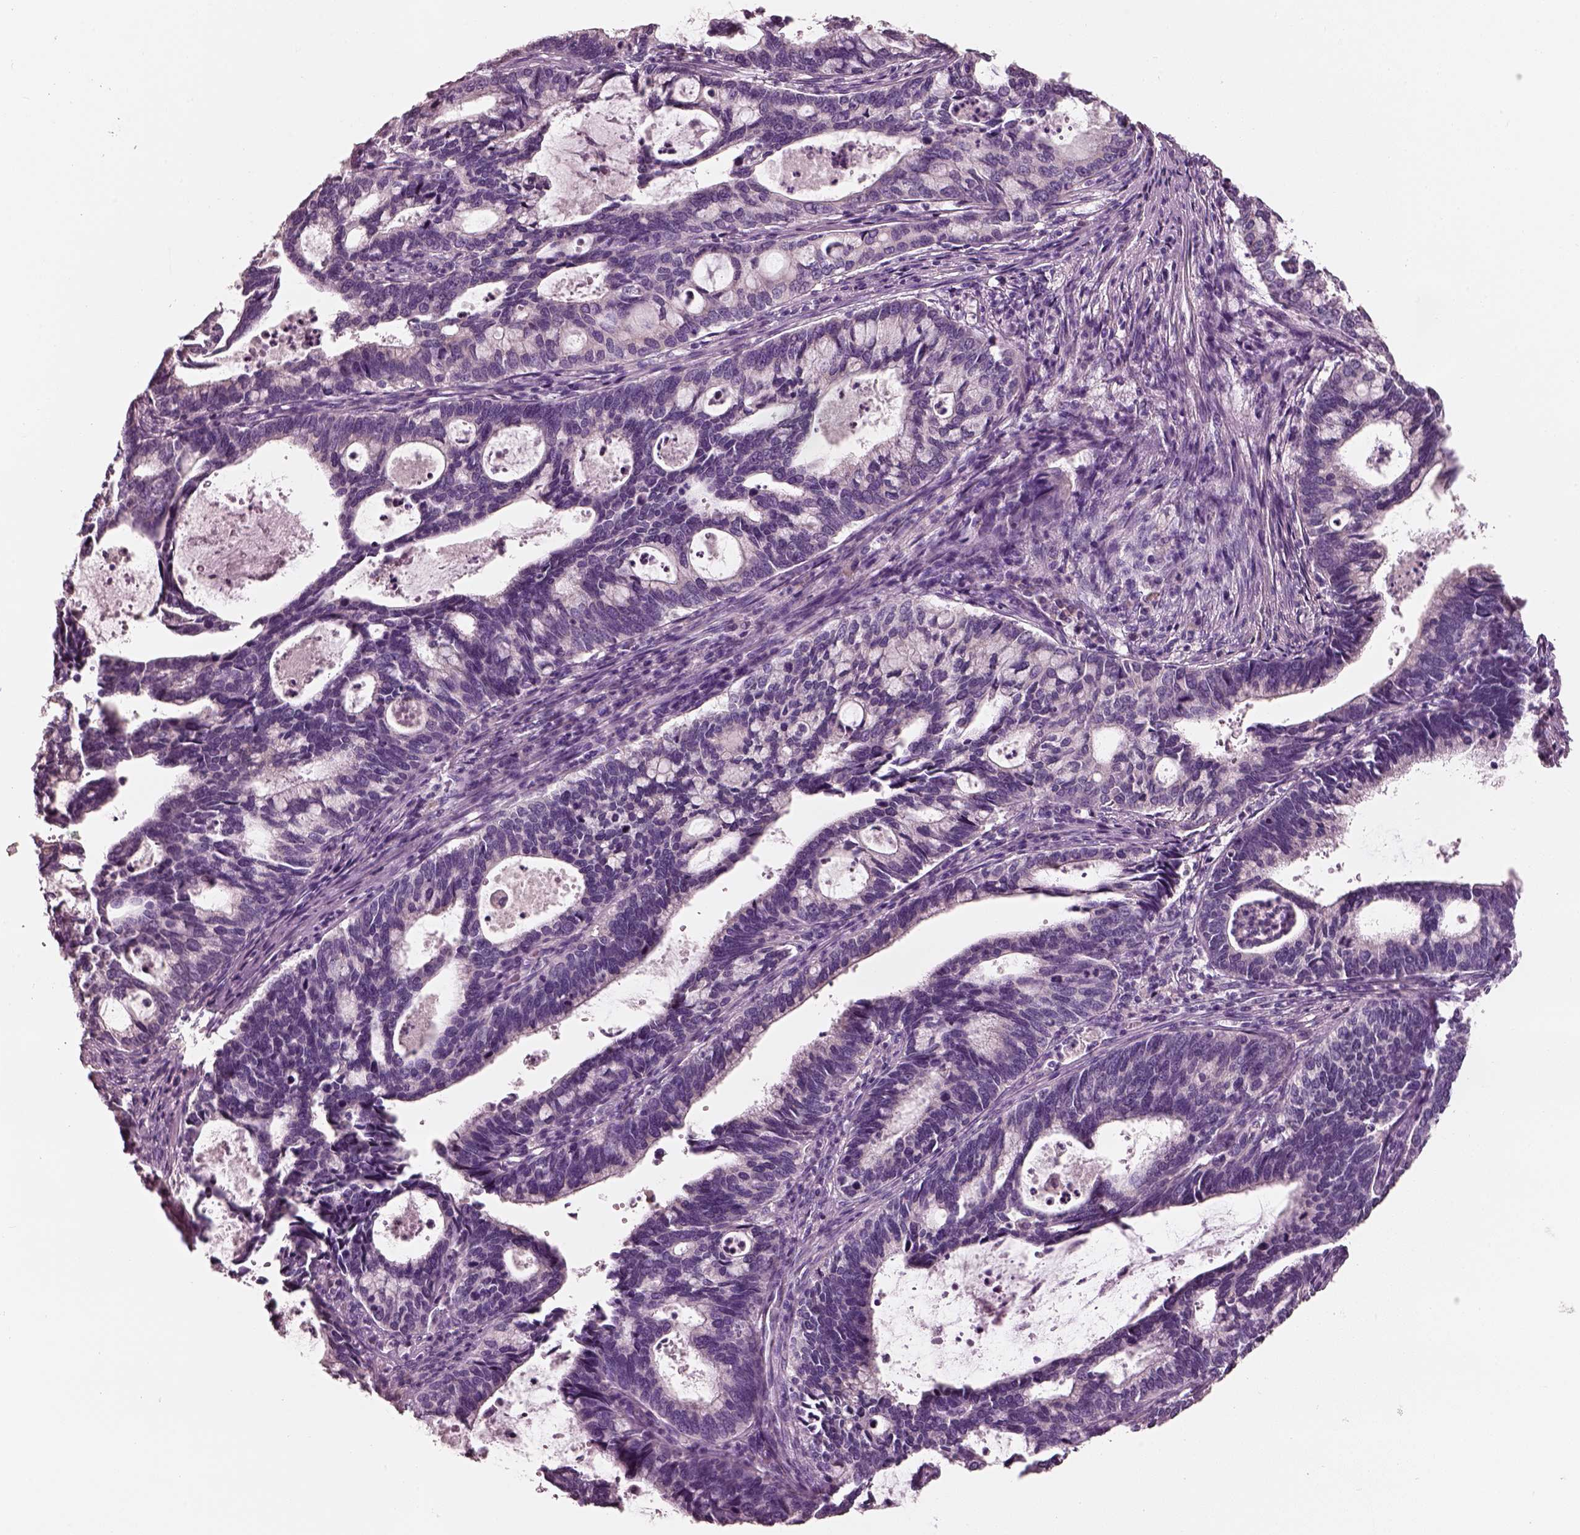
{"staining": {"intensity": "negative", "quantity": "none", "location": "none"}, "tissue": "cervical cancer", "cell_type": "Tumor cells", "image_type": "cancer", "snomed": [{"axis": "morphology", "description": "Adenocarcinoma, NOS"}, {"axis": "topography", "description": "Cervix"}], "caption": "Cervical cancer (adenocarcinoma) stained for a protein using IHC reveals no staining tumor cells.", "gene": "PNOC", "patient": {"sex": "female", "age": 42}}